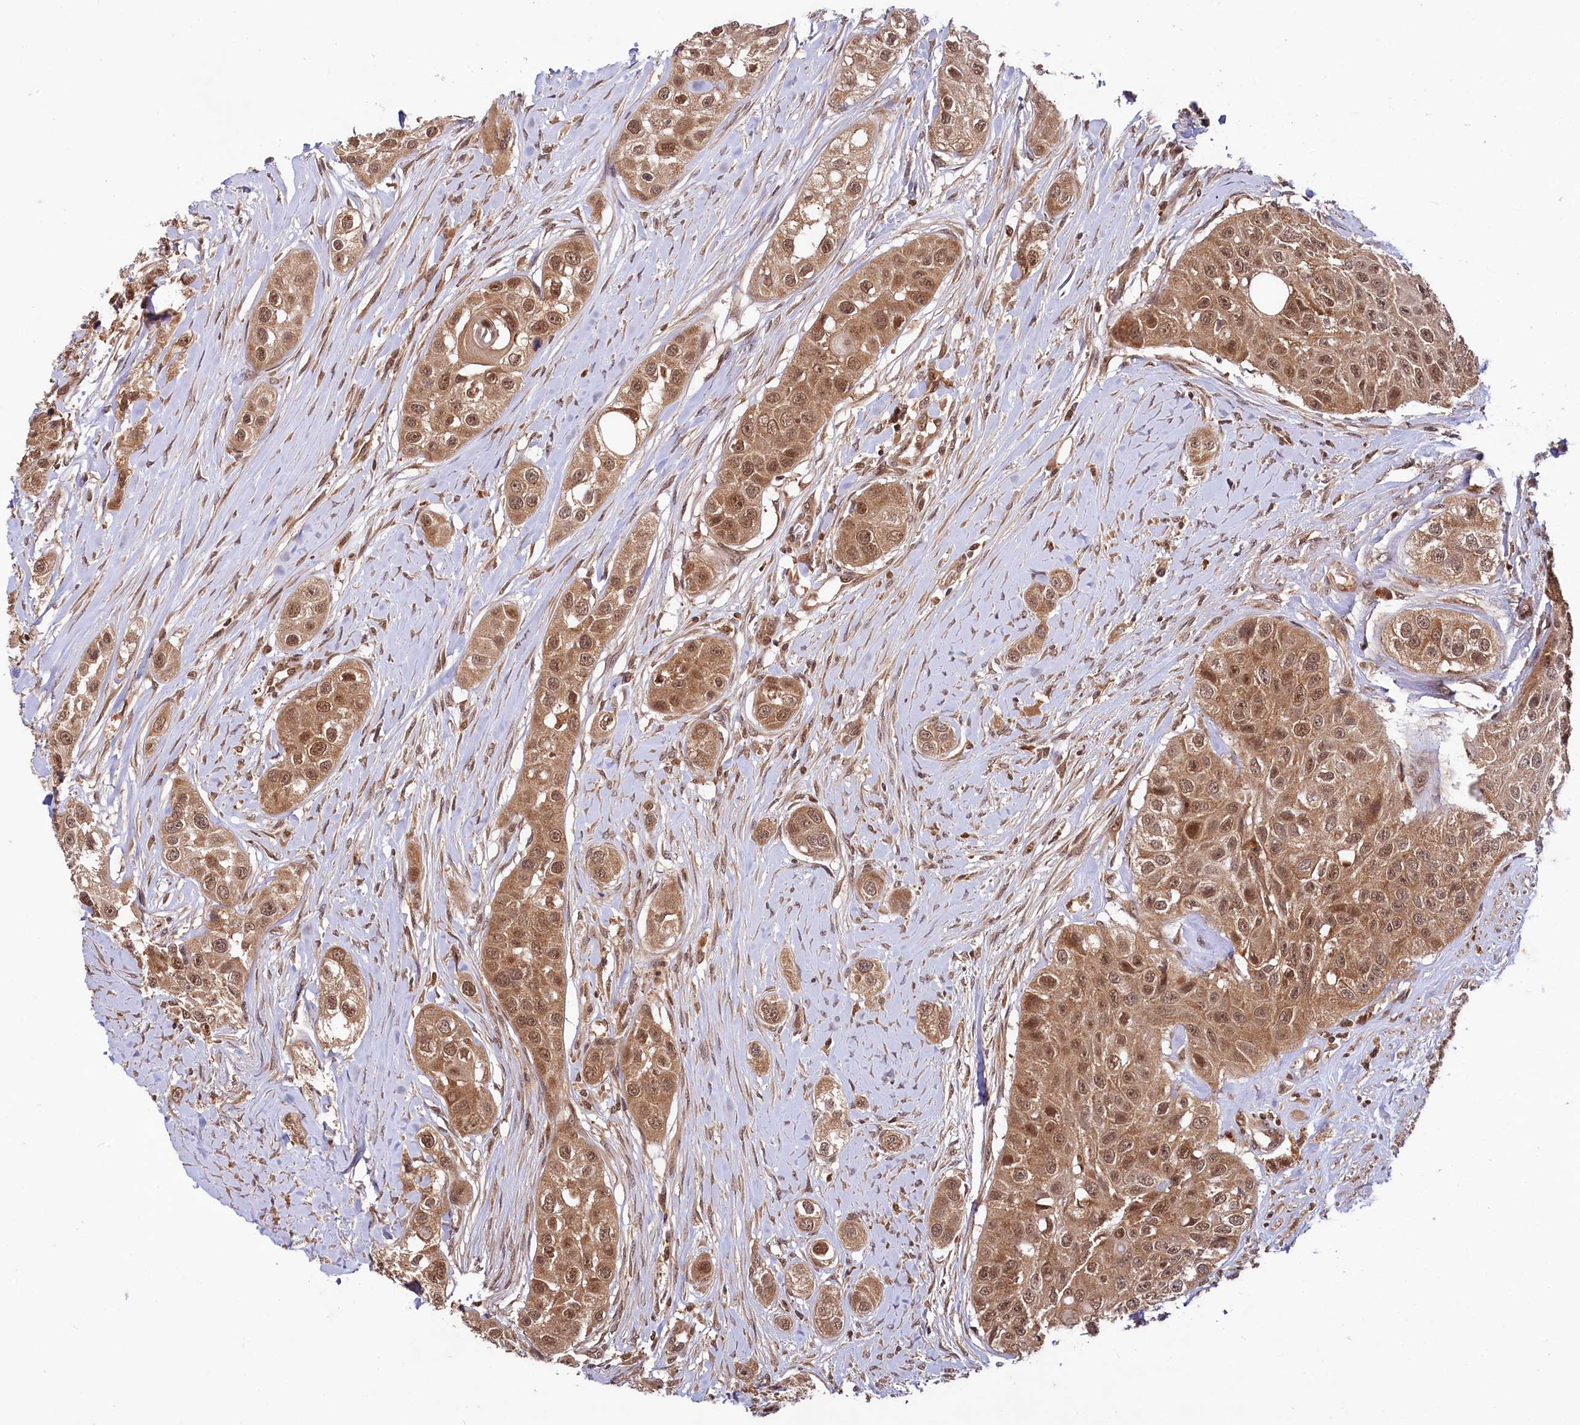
{"staining": {"intensity": "moderate", "quantity": ">75%", "location": "cytoplasmic/membranous,nuclear"}, "tissue": "head and neck cancer", "cell_type": "Tumor cells", "image_type": "cancer", "snomed": [{"axis": "morphology", "description": "Normal tissue, NOS"}, {"axis": "morphology", "description": "Squamous cell carcinoma, NOS"}, {"axis": "topography", "description": "Skeletal muscle"}, {"axis": "topography", "description": "Head-Neck"}], "caption": "A brown stain shows moderate cytoplasmic/membranous and nuclear staining of a protein in human head and neck cancer (squamous cell carcinoma) tumor cells.", "gene": "UBE3A", "patient": {"sex": "male", "age": 51}}